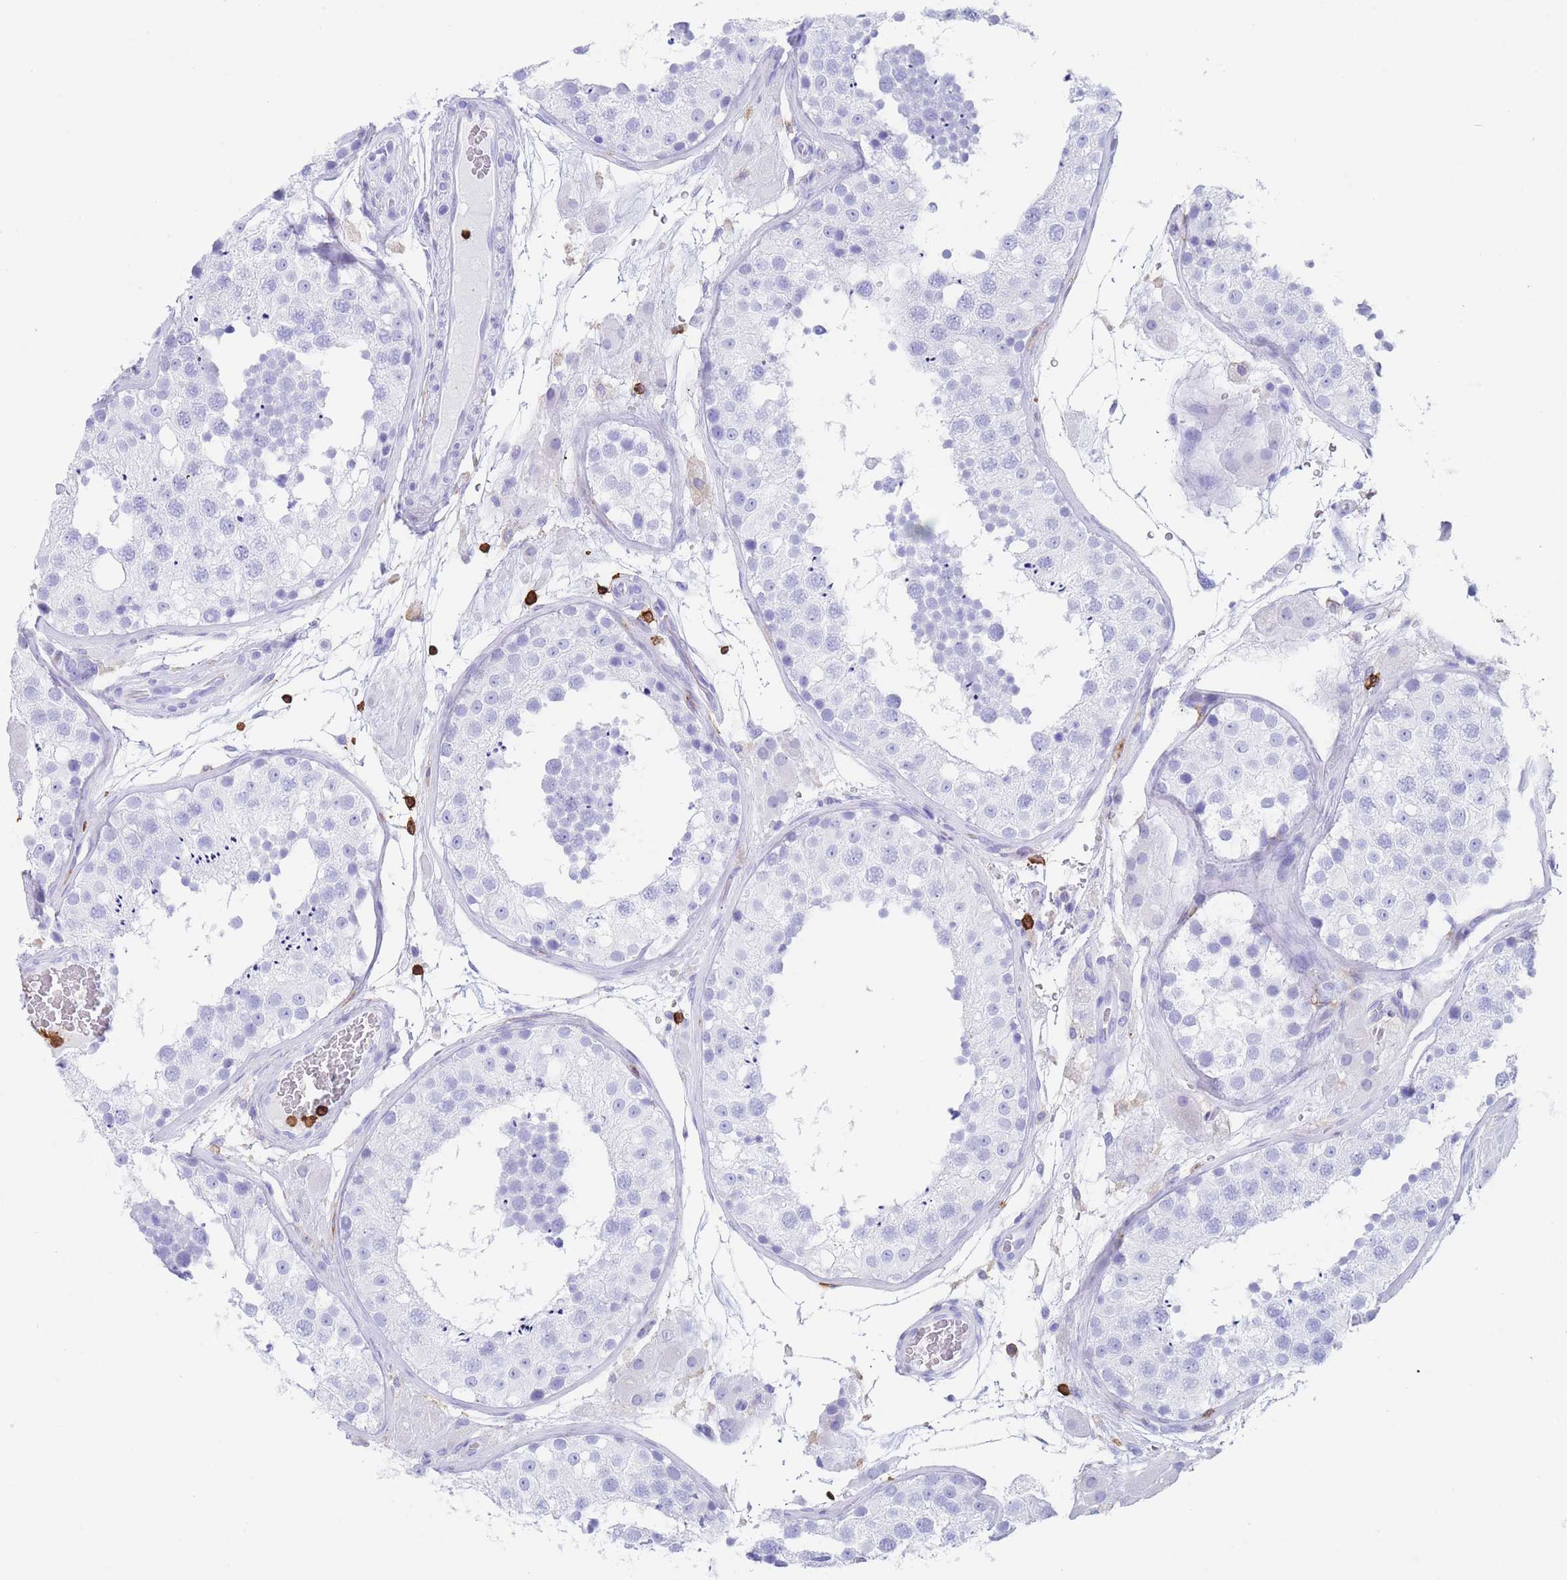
{"staining": {"intensity": "negative", "quantity": "none", "location": "none"}, "tissue": "testis", "cell_type": "Cells in seminiferous ducts", "image_type": "normal", "snomed": [{"axis": "morphology", "description": "Normal tissue, NOS"}, {"axis": "topography", "description": "Testis"}], "caption": "The photomicrograph demonstrates no significant staining in cells in seminiferous ducts of testis.", "gene": "CORO1A", "patient": {"sex": "male", "age": 26}}